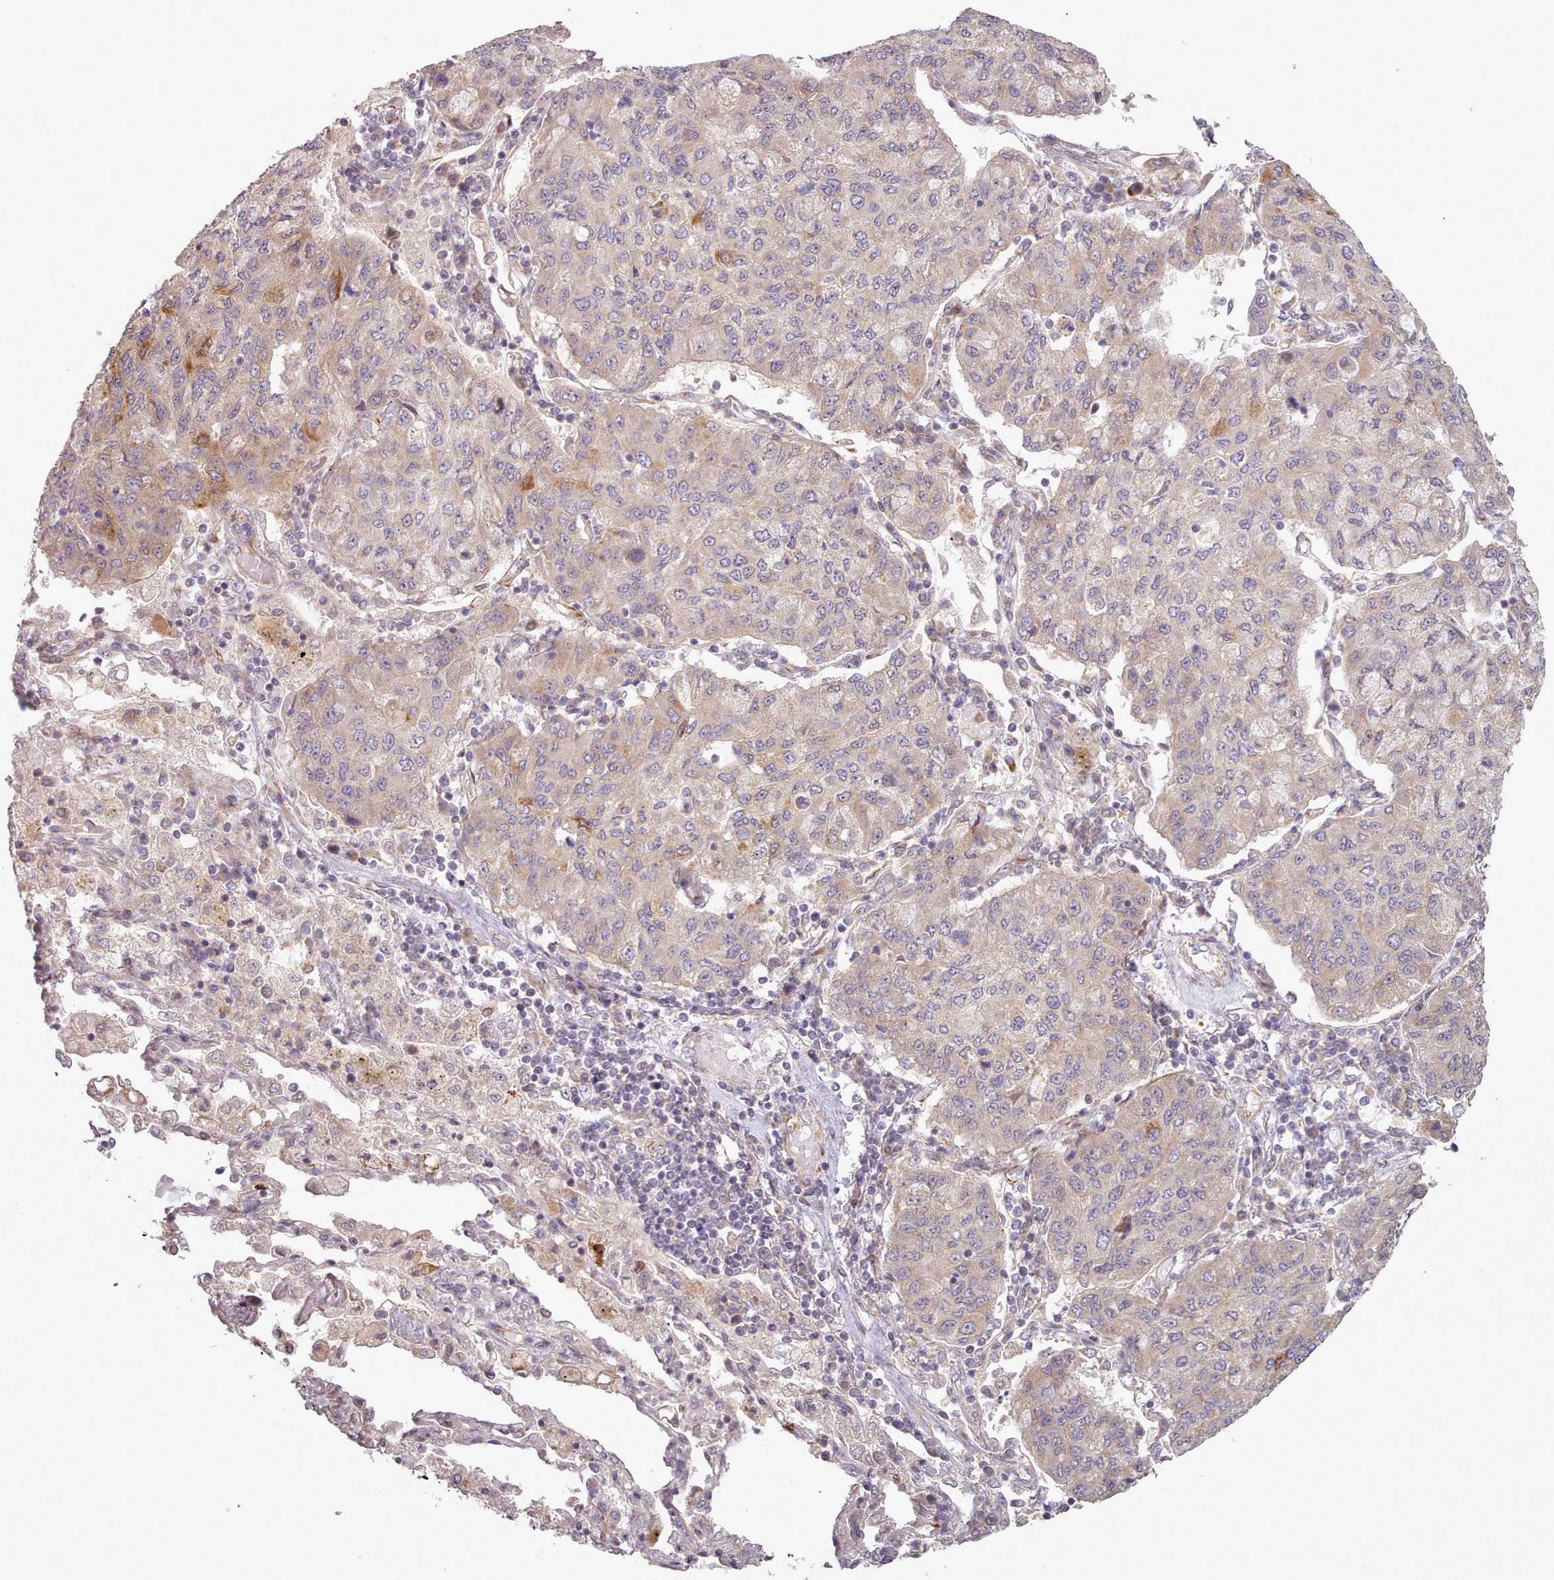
{"staining": {"intensity": "strong", "quantity": "<25%", "location": "cytoplasmic/membranous"}, "tissue": "lung cancer", "cell_type": "Tumor cells", "image_type": "cancer", "snomed": [{"axis": "morphology", "description": "Squamous cell carcinoma, NOS"}, {"axis": "topography", "description": "Lung"}], "caption": "The image exhibits immunohistochemical staining of lung cancer (squamous cell carcinoma). There is strong cytoplasmic/membranous expression is identified in approximately <25% of tumor cells.", "gene": "GBGT1", "patient": {"sex": "male", "age": 74}}